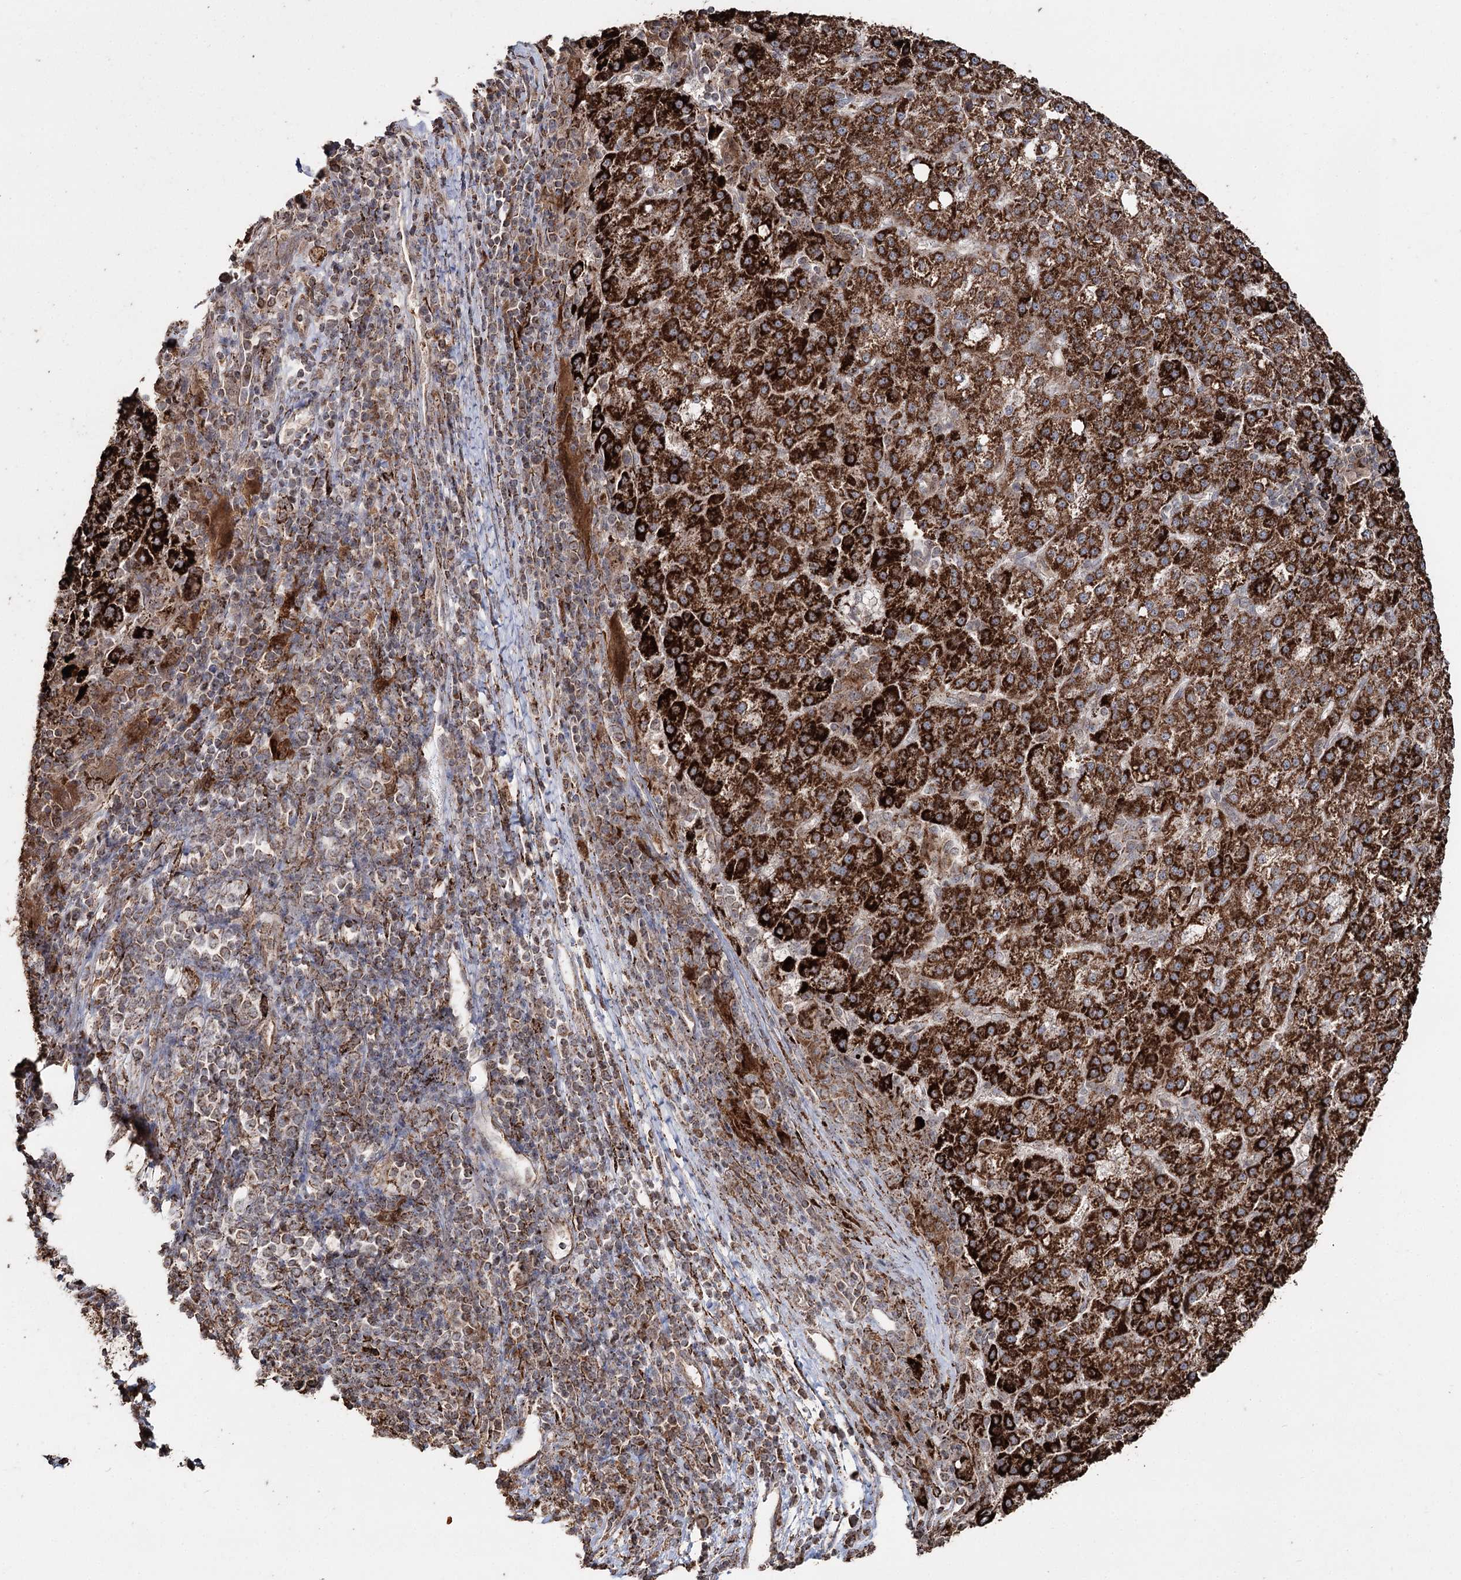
{"staining": {"intensity": "strong", "quantity": ">75%", "location": "cytoplasmic/membranous"}, "tissue": "liver cancer", "cell_type": "Tumor cells", "image_type": "cancer", "snomed": [{"axis": "morphology", "description": "Carcinoma, Hepatocellular, NOS"}, {"axis": "topography", "description": "Liver"}], "caption": "Protein staining displays strong cytoplasmic/membranous staining in approximately >75% of tumor cells in liver cancer. (DAB (3,3'-diaminobenzidine) IHC, brown staining for protein, blue staining for nuclei).", "gene": "SLF2", "patient": {"sex": "female", "age": 58}}